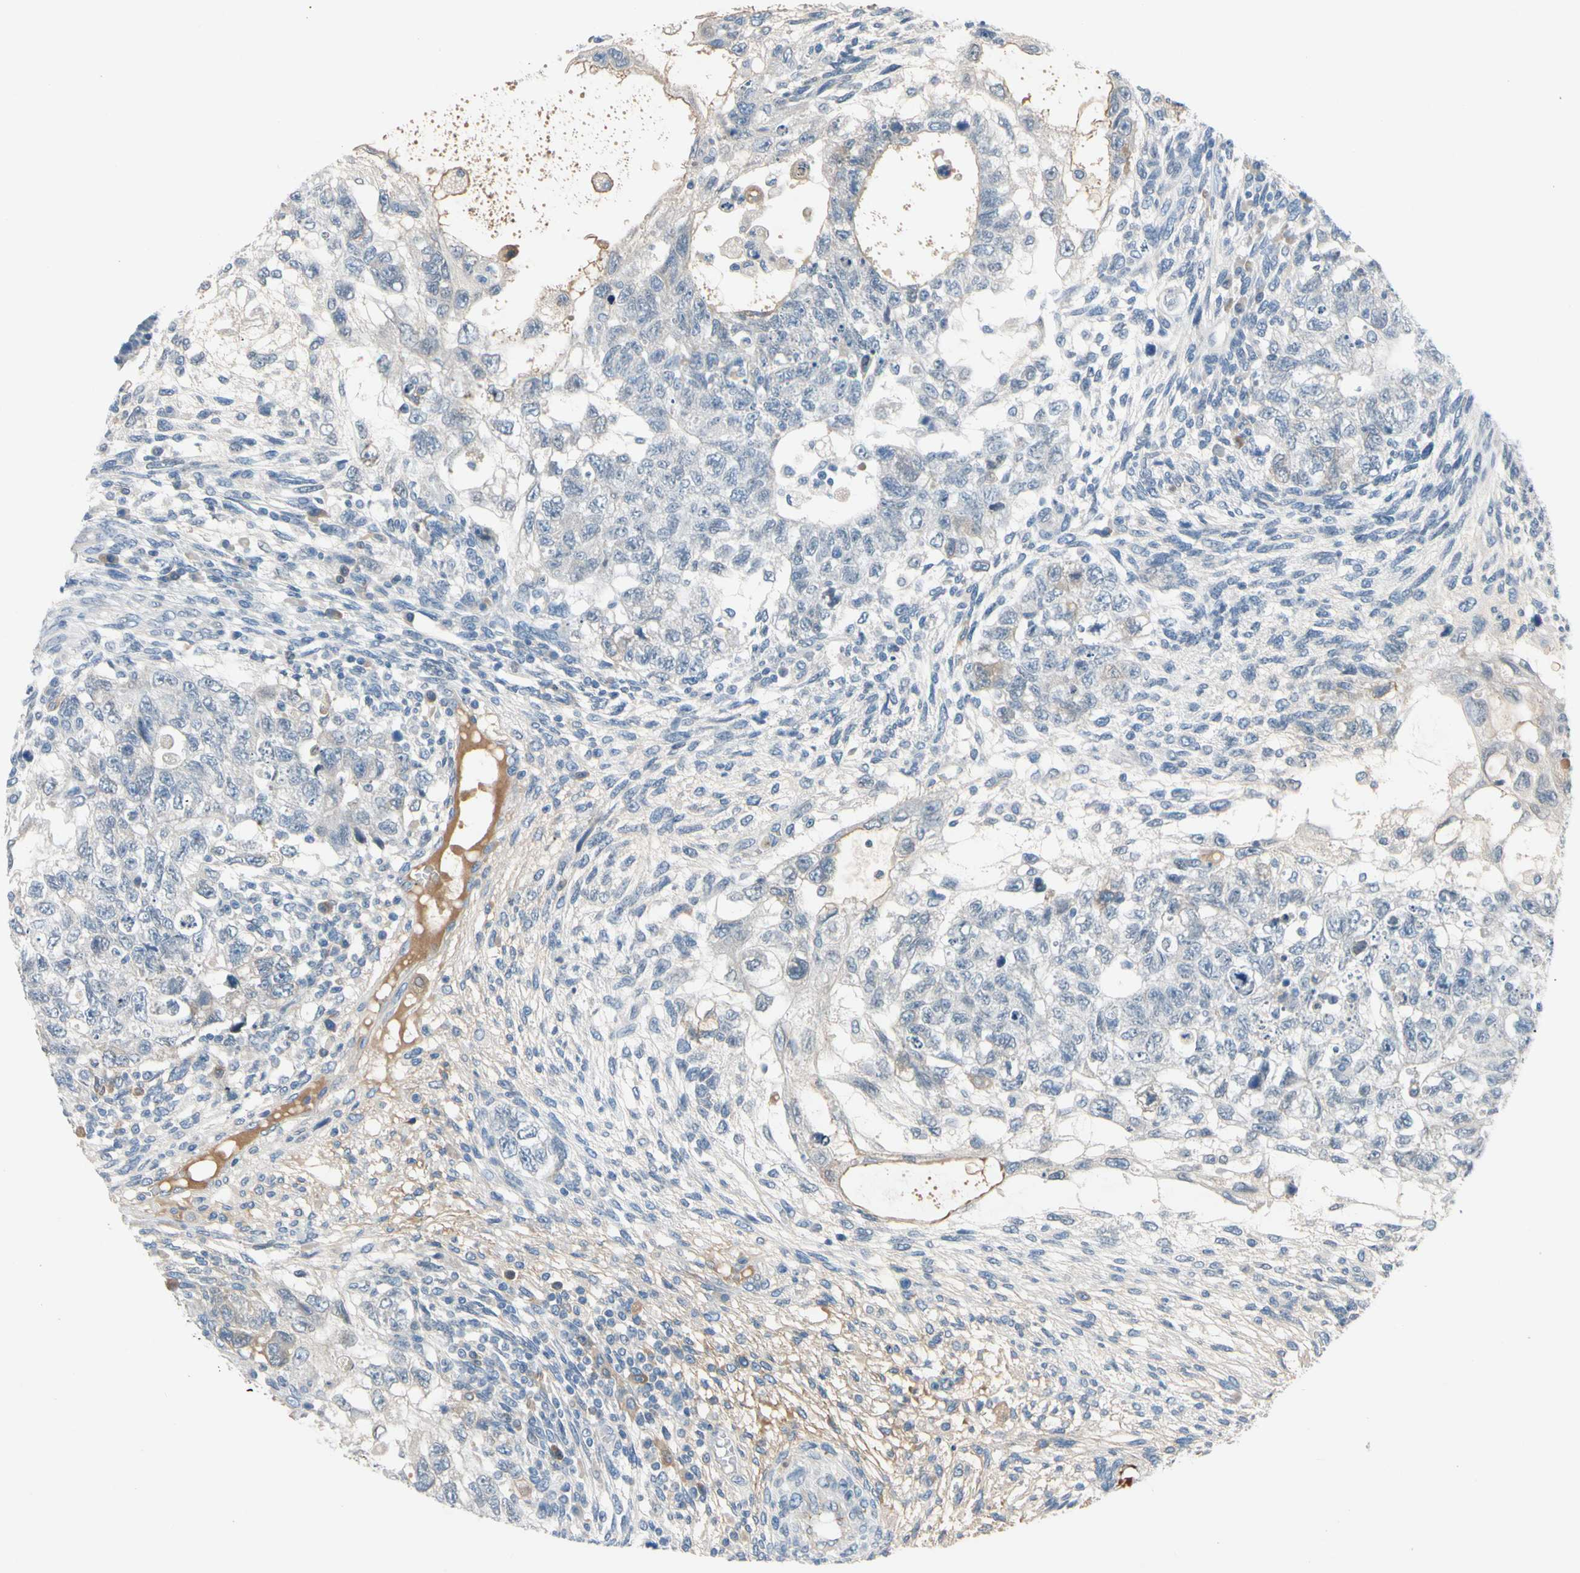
{"staining": {"intensity": "negative", "quantity": "none", "location": "none"}, "tissue": "testis cancer", "cell_type": "Tumor cells", "image_type": "cancer", "snomed": [{"axis": "morphology", "description": "Normal tissue, NOS"}, {"axis": "morphology", "description": "Carcinoma, Embryonal, NOS"}, {"axis": "topography", "description": "Testis"}], "caption": "IHC photomicrograph of human testis embryonal carcinoma stained for a protein (brown), which demonstrates no positivity in tumor cells.", "gene": "CNDP1", "patient": {"sex": "male", "age": 36}}